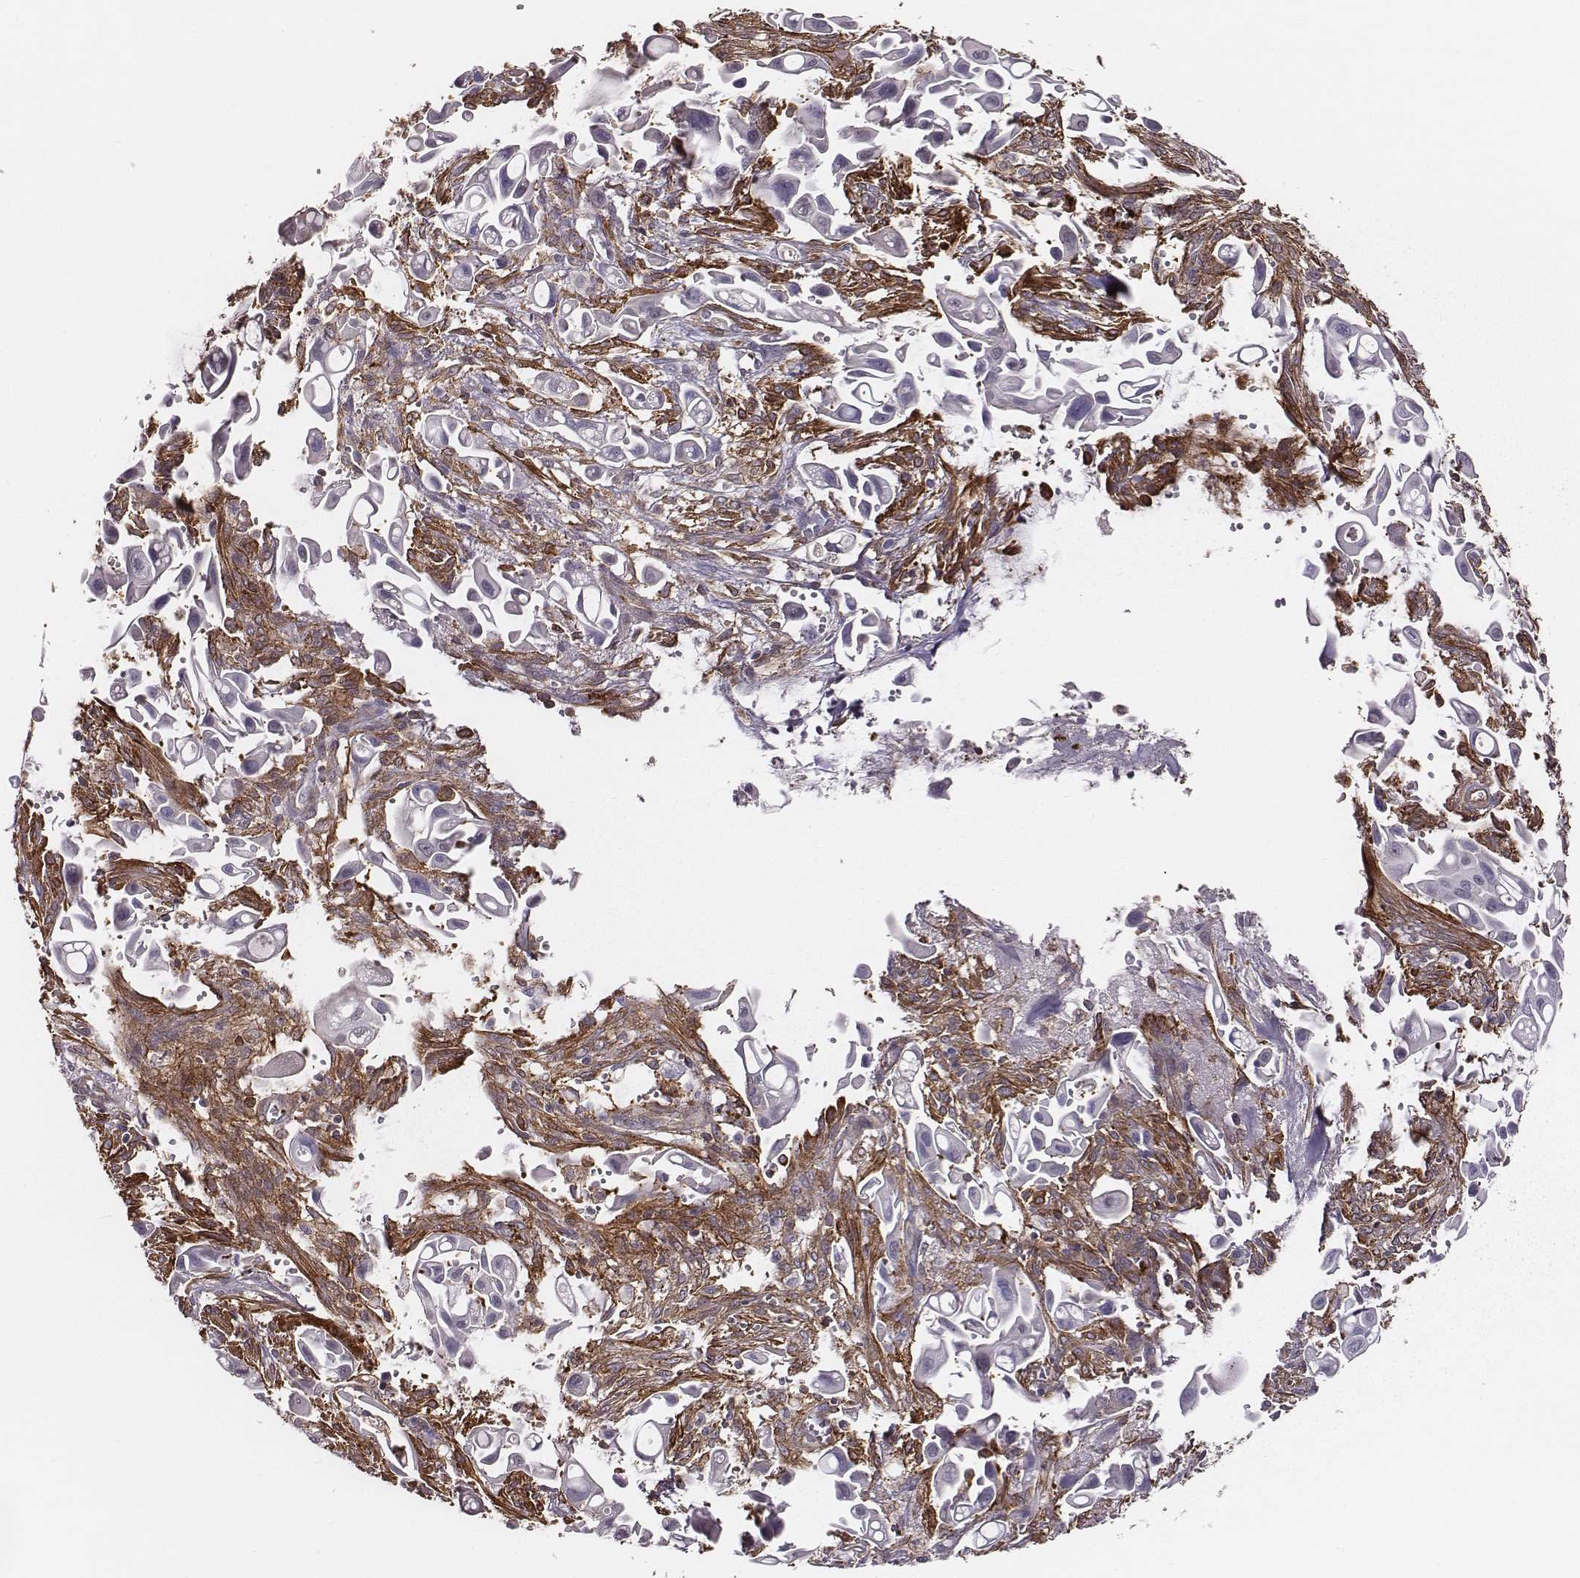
{"staining": {"intensity": "negative", "quantity": "none", "location": "none"}, "tissue": "pancreatic cancer", "cell_type": "Tumor cells", "image_type": "cancer", "snomed": [{"axis": "morphology", "description": "Adenocarcinoma, NOS"}, {"axis": "topography", "description": "Pancreas"}], "caption": "Immunohistochemistry micrograph of human pancreatic adenocarcinoma stained for a protein (brown), which demonstrates no positivity in tumor cells.", "gene": "ZYX", "patient": {"sex": "male", "age": 50}}